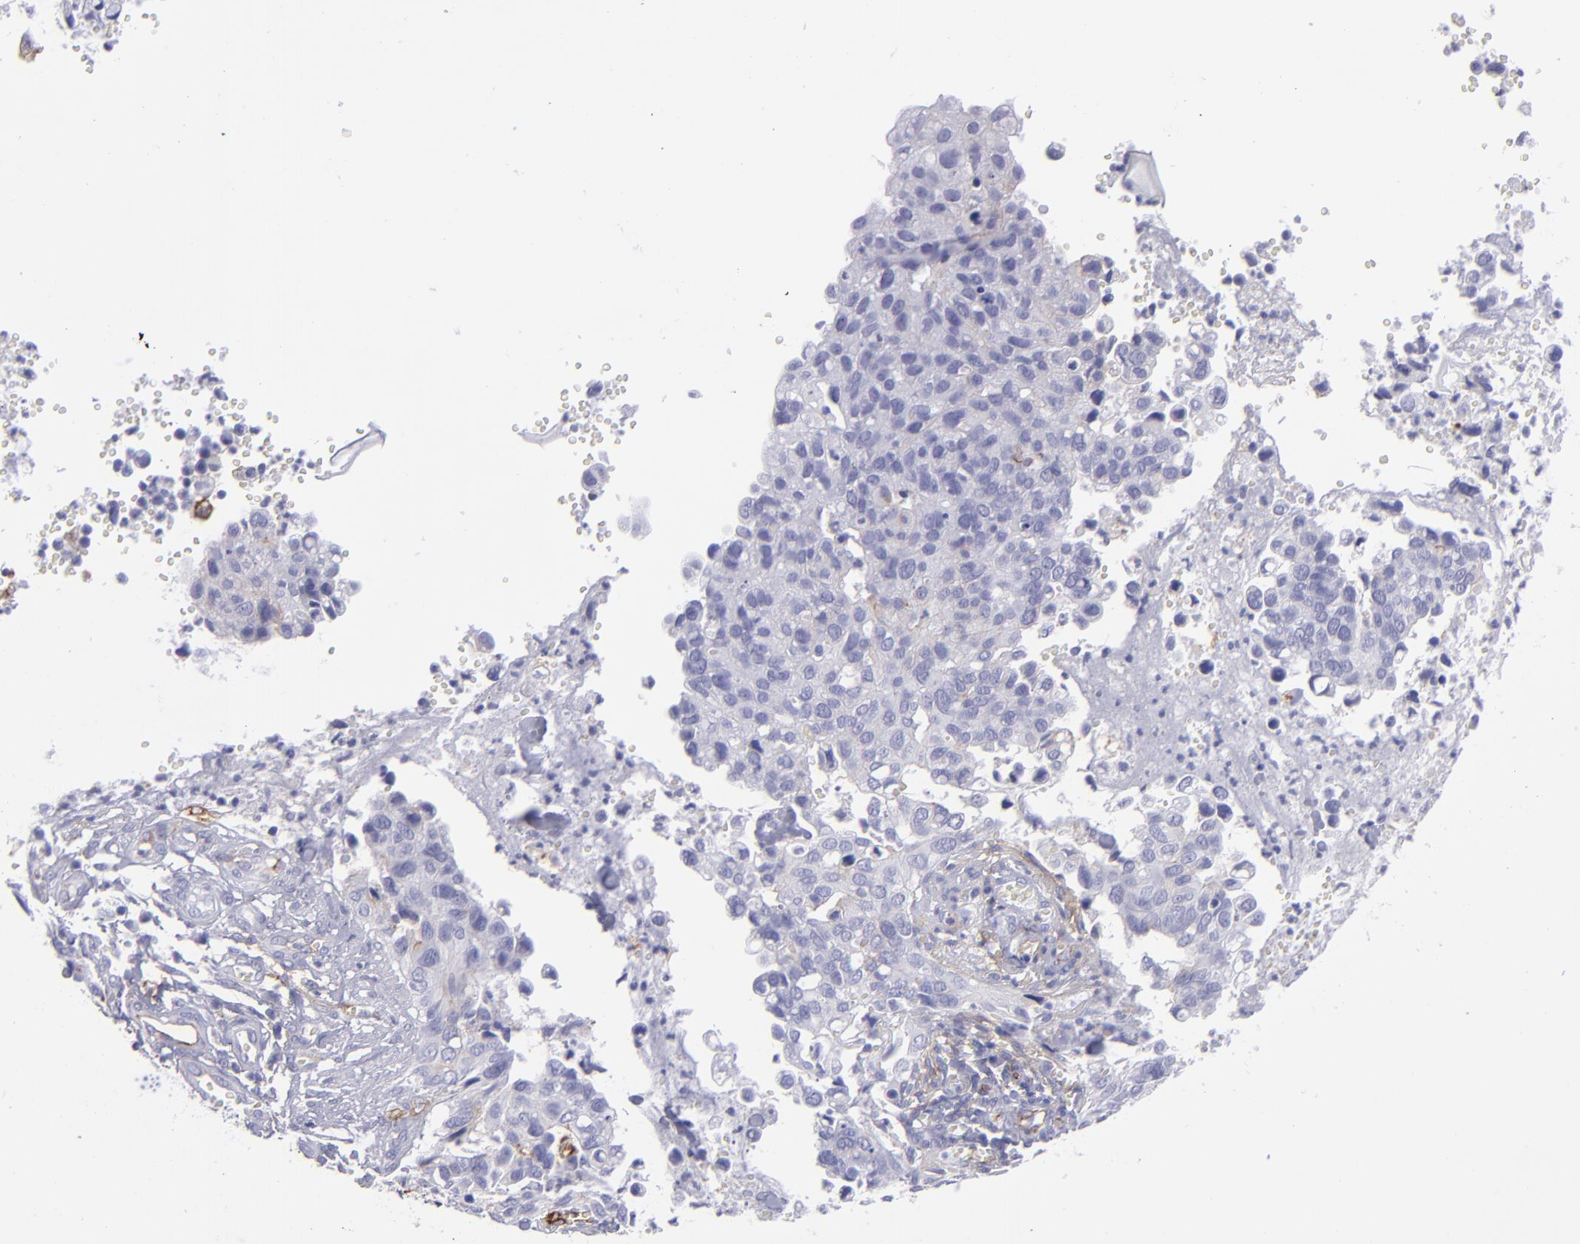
{"staining": {"intensity": "negative", "quantity": "none", "location": "none"}, "tissue": "cervical cancer", "cell_type": "Tumor cells", "image_type": "cancer", "snomed": [{"axis": "morphology", "description": "Normal tissue, NOS"}, {"axis": "morphology", "description": "Squamous cell carcinoma, NOS"}, {"axis": "topography", "description": "Cervix"}], "caption": "DAB immunohistochemical staining of human cervical cancer exhibits no significant staining in tumor cells. Brightfield microscopy of immunohistochemistry (IHC) stained with DAB (brown) and hematoxylin (blue), captured at high magnification.", "gene": "ACE", "patient": {"sex": "female", "age": 45}}